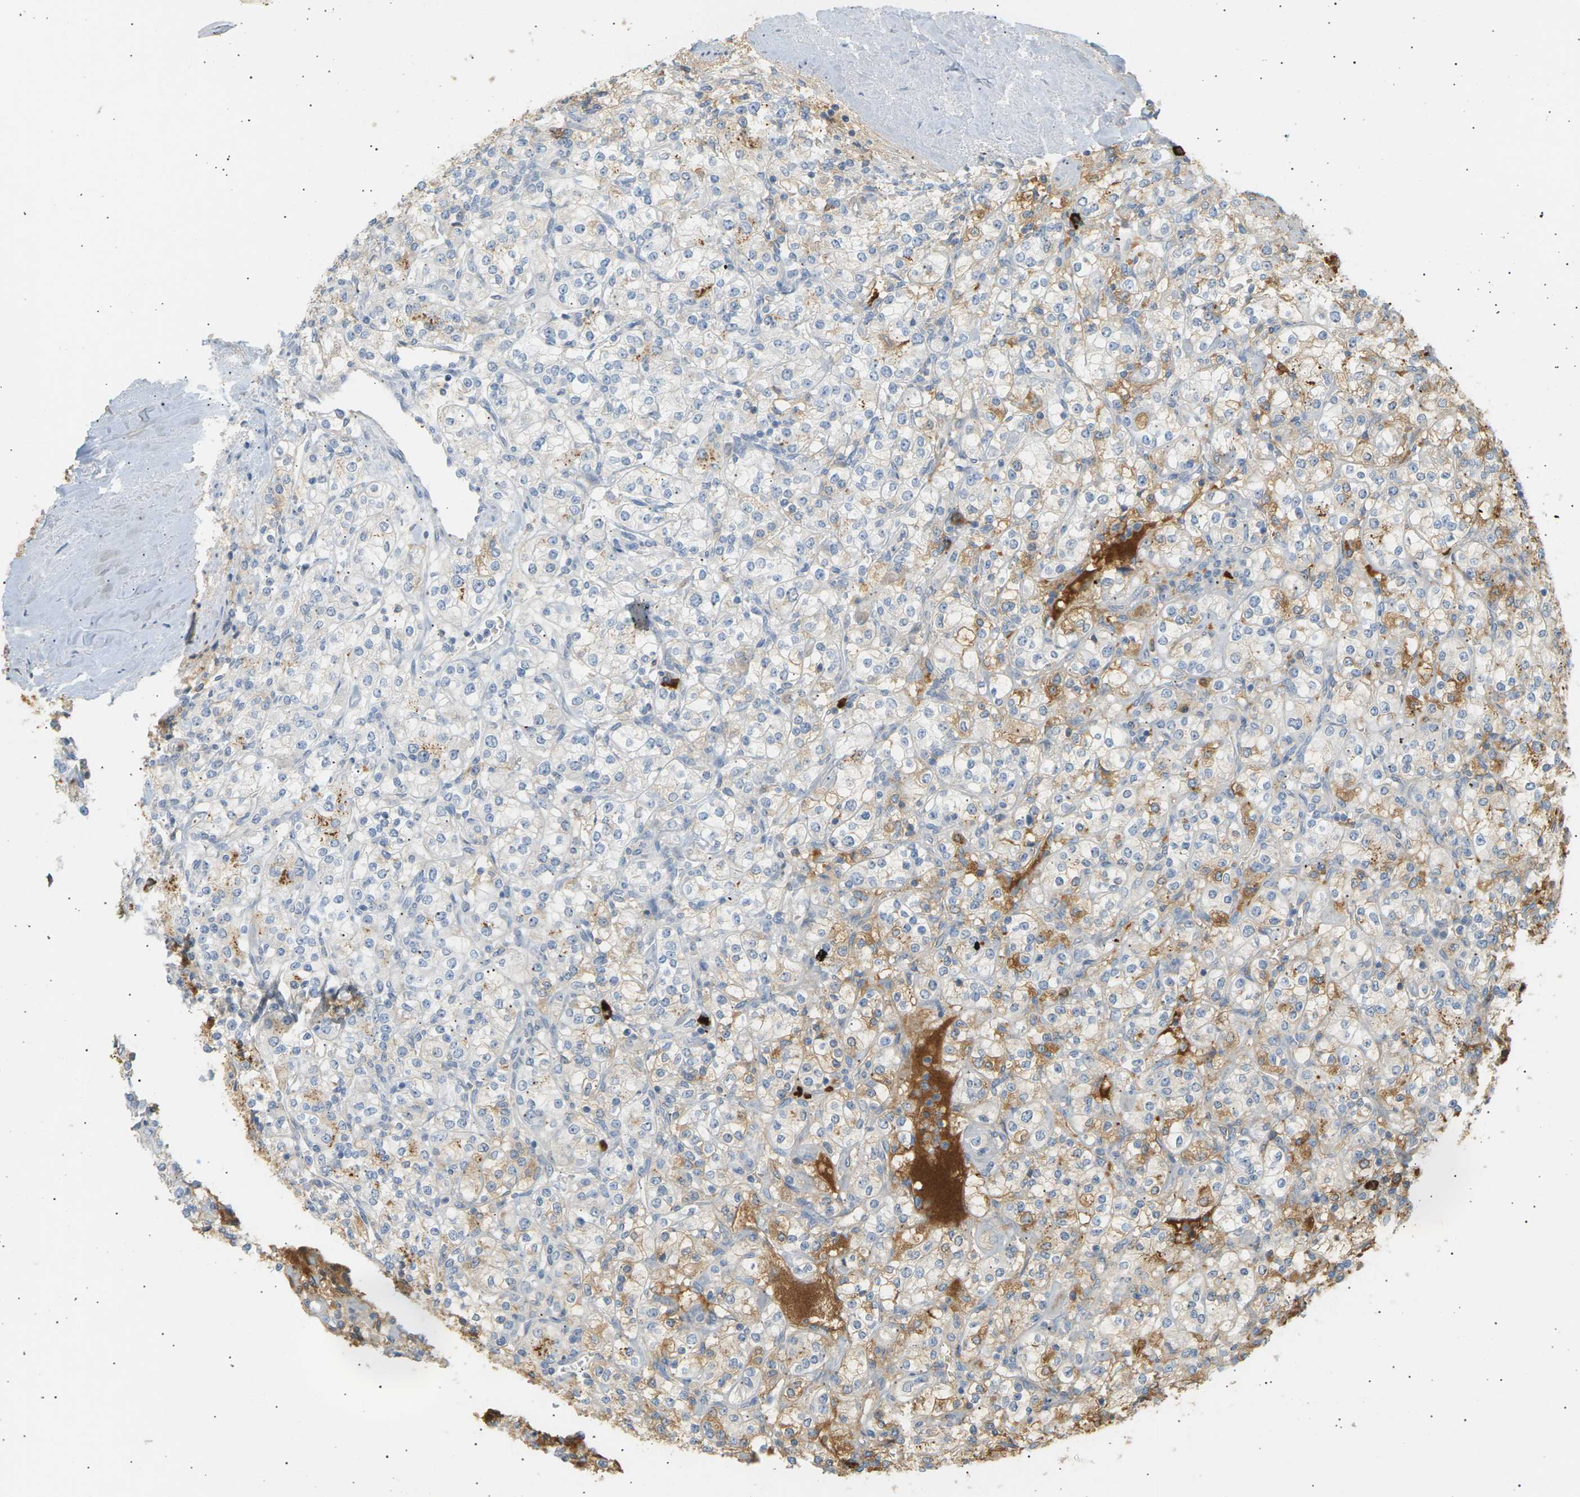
{"staining": {"intensity": "weak", "quantity": "<25%", "location": "cytoplasmic/membranous"}, "tissue": "renal cancer", "cell_type": "Tumor cells", "image_type": "cancer", "snomed": [{"axis": "morphology", "description": "Adenocarcinoma, NOS"}, {"axis": "topography", "description": "Kidney"}], "caption": "DAB immunohistochemical staining of human renal adenocarcinoma demonstrates no significant positivity in tumor cells.", "gene": "IGLC3", "patient": {"sex": "male", "age": 77}}